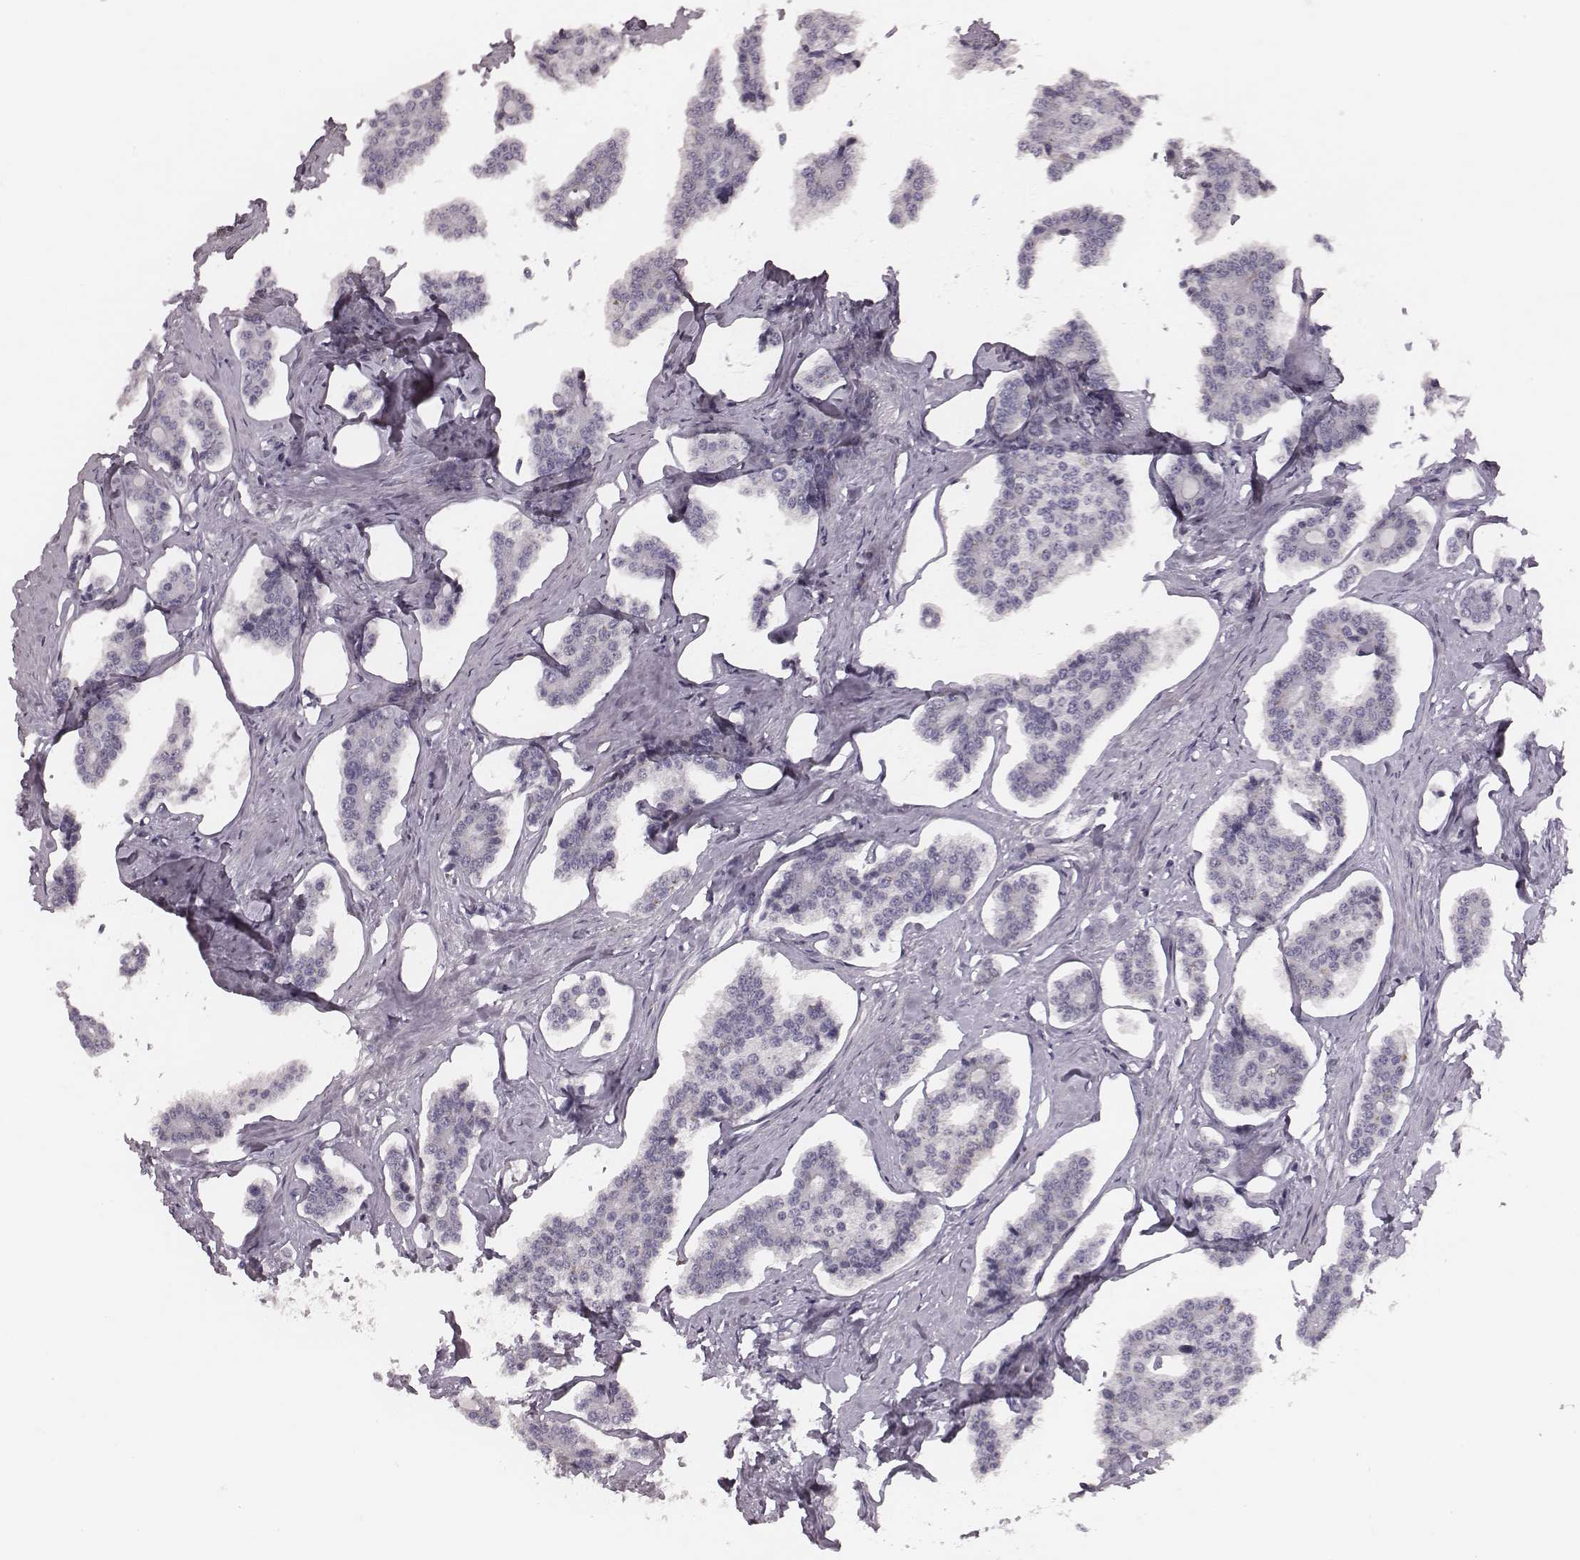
{"staining": {"intensity": "negative", "quantity": "none", "location": "none"}, "tissue": "carcinoid", "cell_type": "Tumor cells", "image_type": "cancer", "snomed": [{"axis": "morphology", "description": "Carcinoid, malignant, NOS"}, {"axis": "topography", "description": "Small intestine"}], "caption": "High magnification brightfield microscopy of carcinoid (malignant) stained with DAB (3,3'-diaminobenzidine) (brown) and counterstained with hematoxylin (blue): tumor cells show no significant expression.", "gene": "CSHL1", "patient": {"sex": "female", "age": 65}}